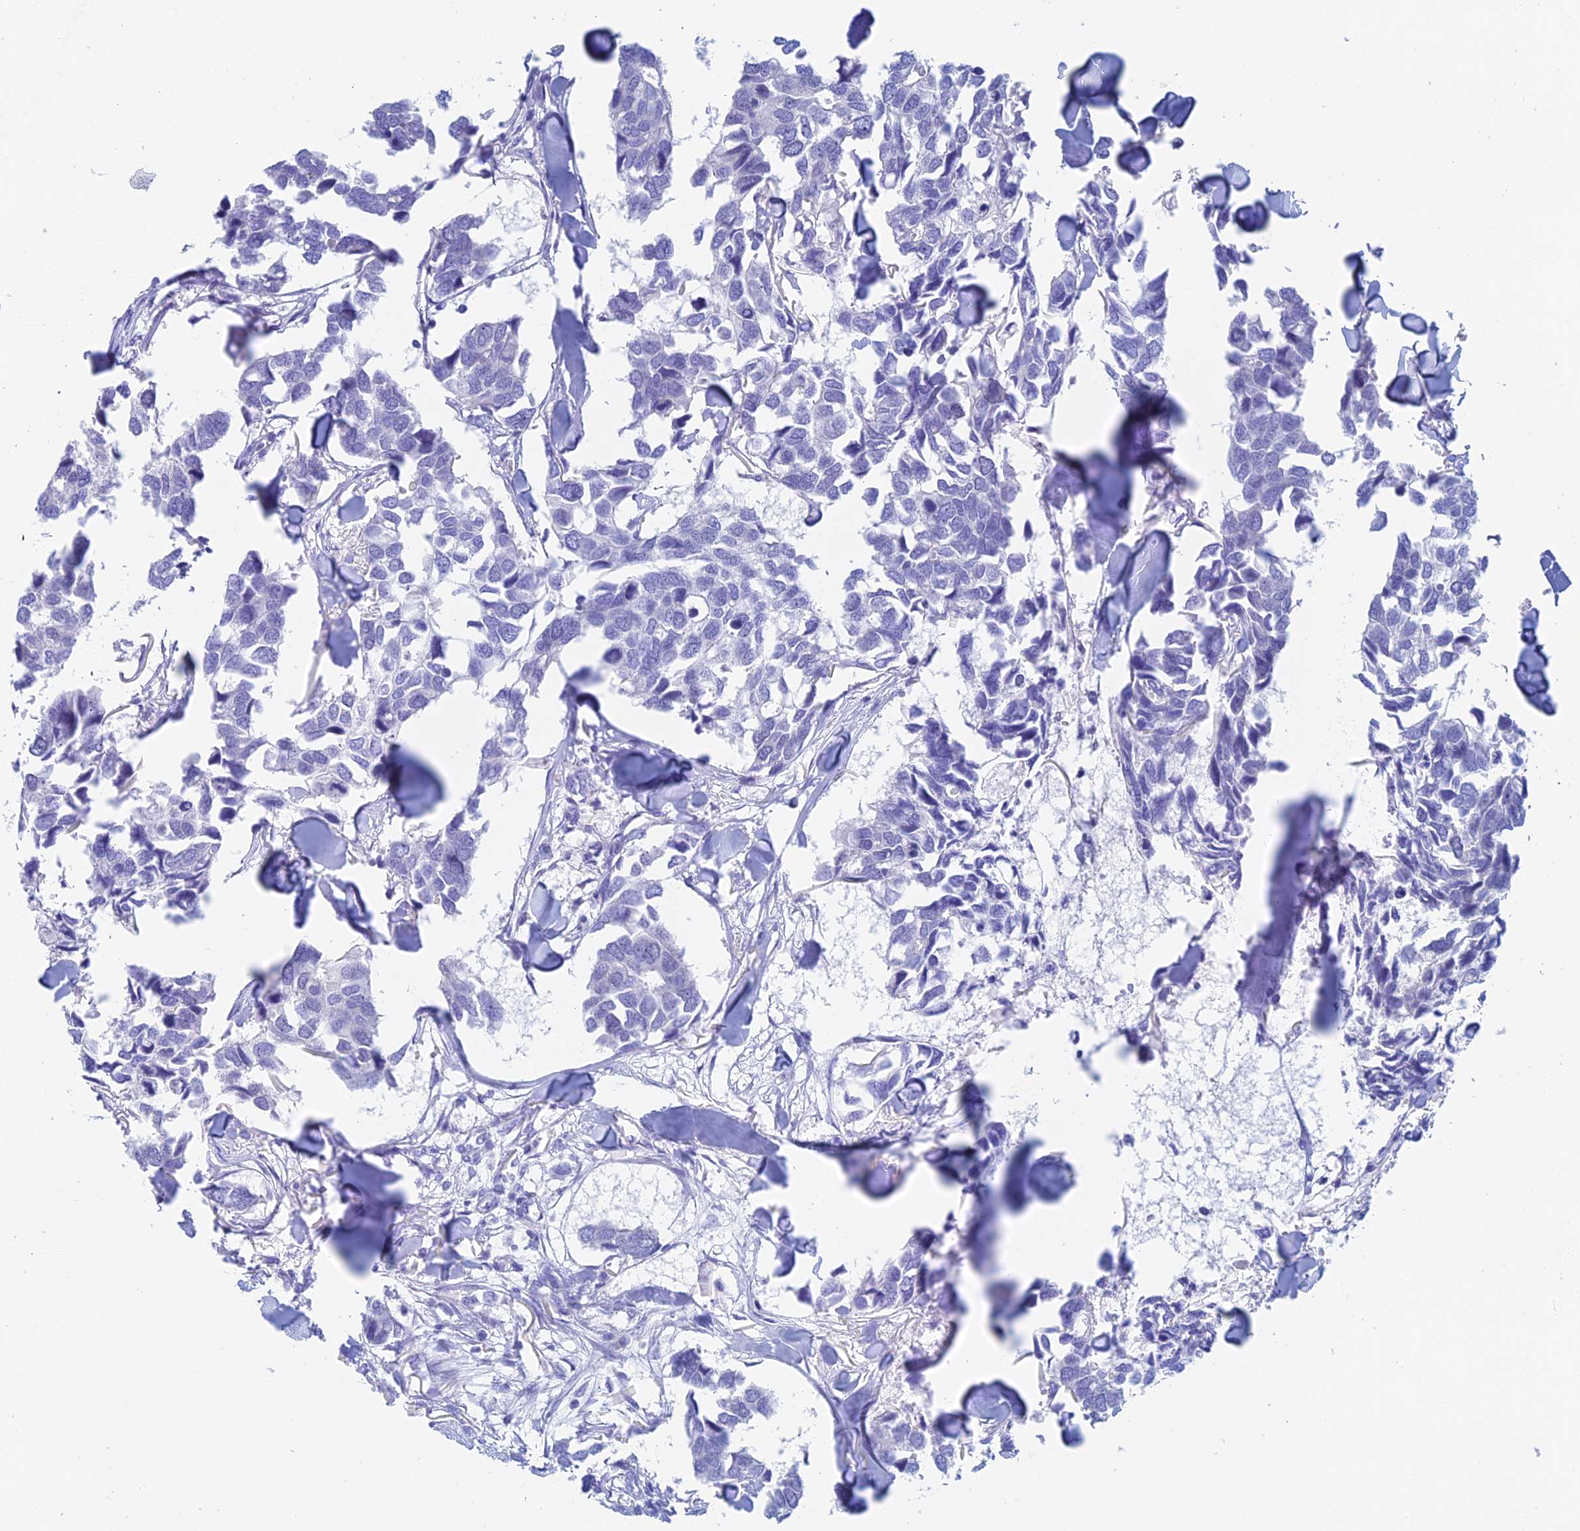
{"staining": {"intensity": "negative", "quantity": "none", "location": "none"}, "tissue": "breast cancer", "cell_type": "Tumor cells", "image_type": "cancer", "snomed": [{"axis": "morphology", "description": "Duct carcinoma"}, {"axis": "topography", "description": "Breast"}], "caption": "Immunohistochemistry (IHC) photomicrograph of breast cancer (intraductal carcinoma) stained for a protein (brown), which reveals no expression in tumor cells. (DAB (3,3'-diaminobenzidine) immunohistochemistry visualized using brightfield microscopy, high magnification).", "gene": "PSMC3IP", "patient": {"sex": "female", "age": 83}}